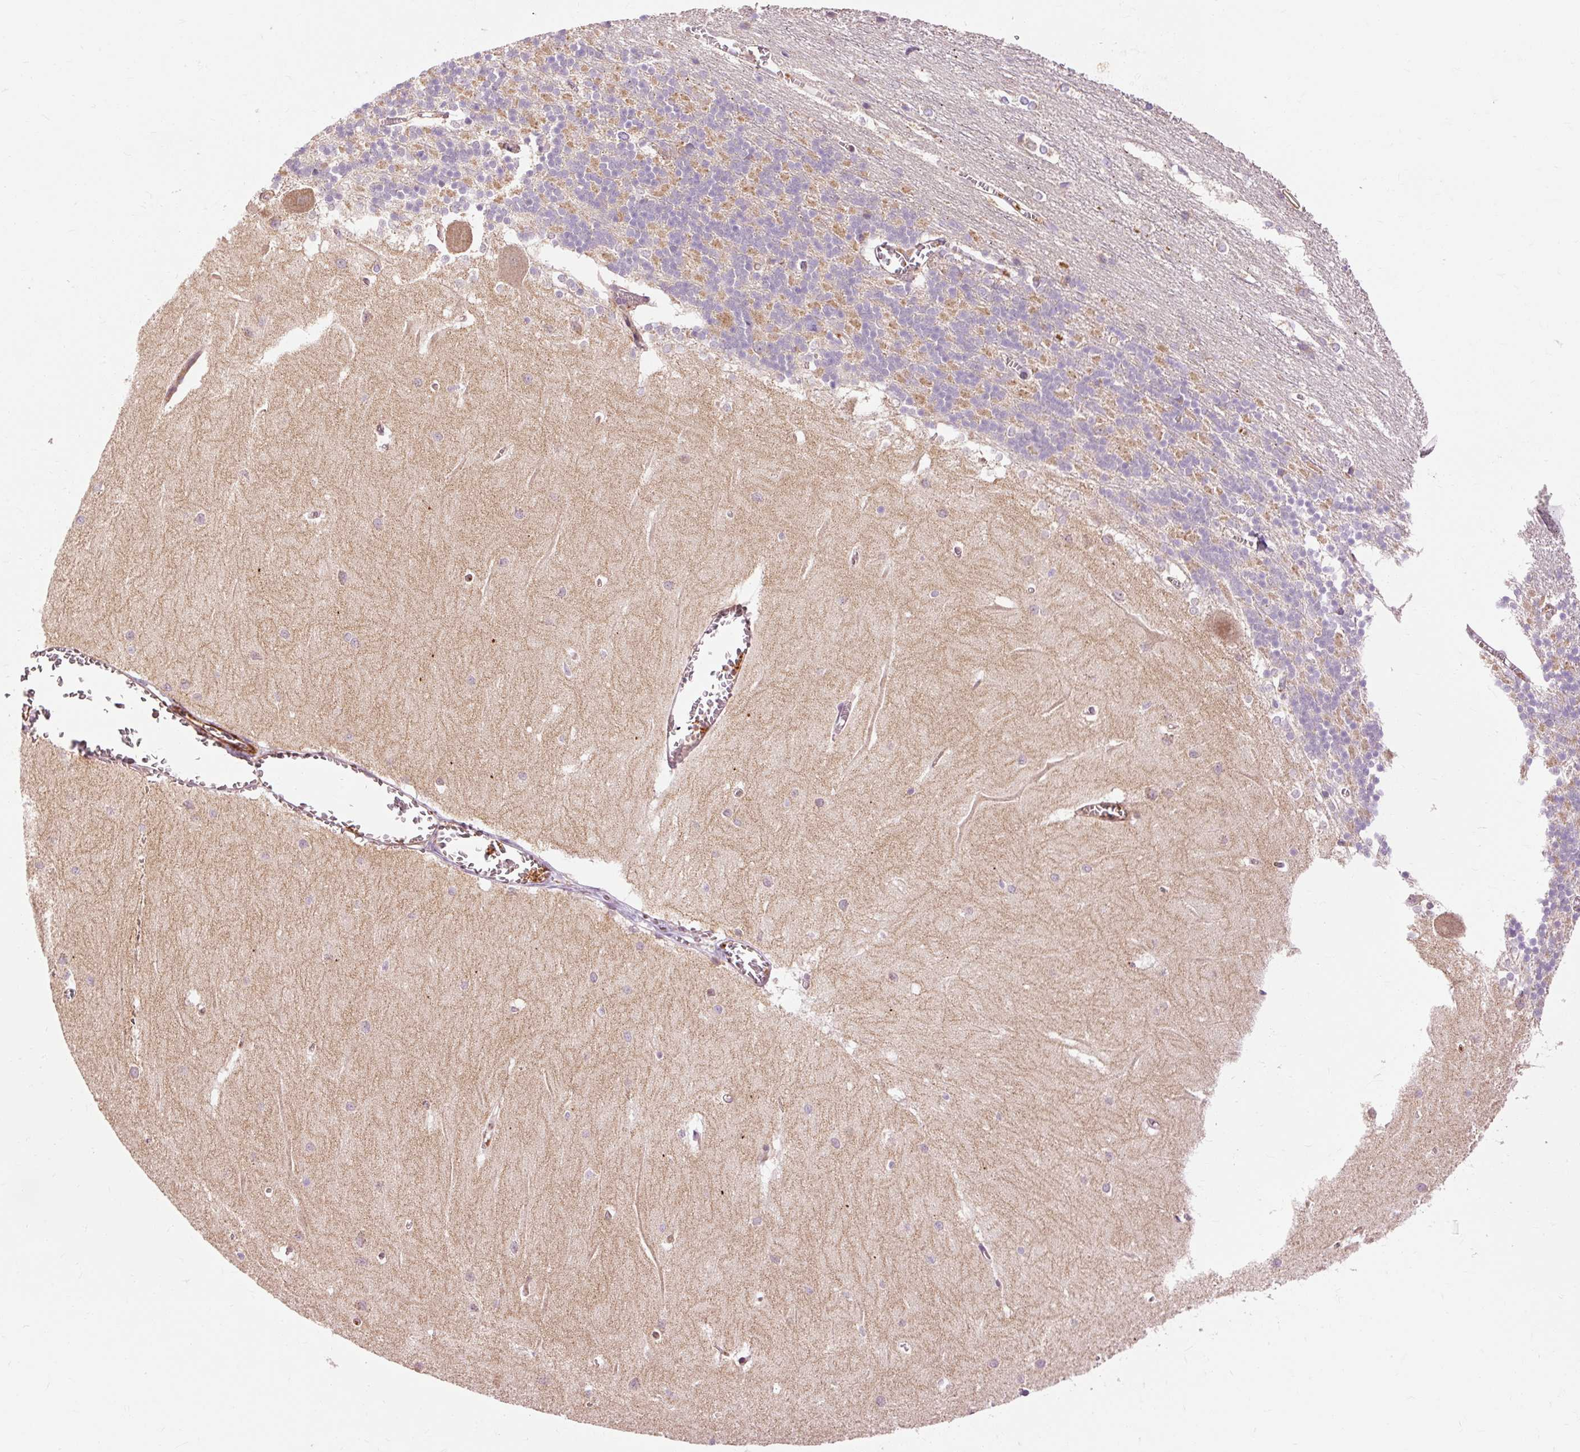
{"staining": {"intensity": "moderate", "quantity": "25%-75%", "location": "cytoplasmic/membranous"}, "tissue": "cerebellum", "cell_type": "Cells in granular layer", "image_type": "normal", "snomed": [{"axis": "morphology", "description": "Normal tissue, NOS"}, {"axis": "topography", "description": "Cerebellum"}], "caption": "Cerebellum stained with immunohistochemistry (IHC) displays moderate cytoplasmic/membranous expression in approximately 25%-75% of cells in granular layer.", "gene": "RIPOR3", "patient": {"sex": "male", "age": 37}}